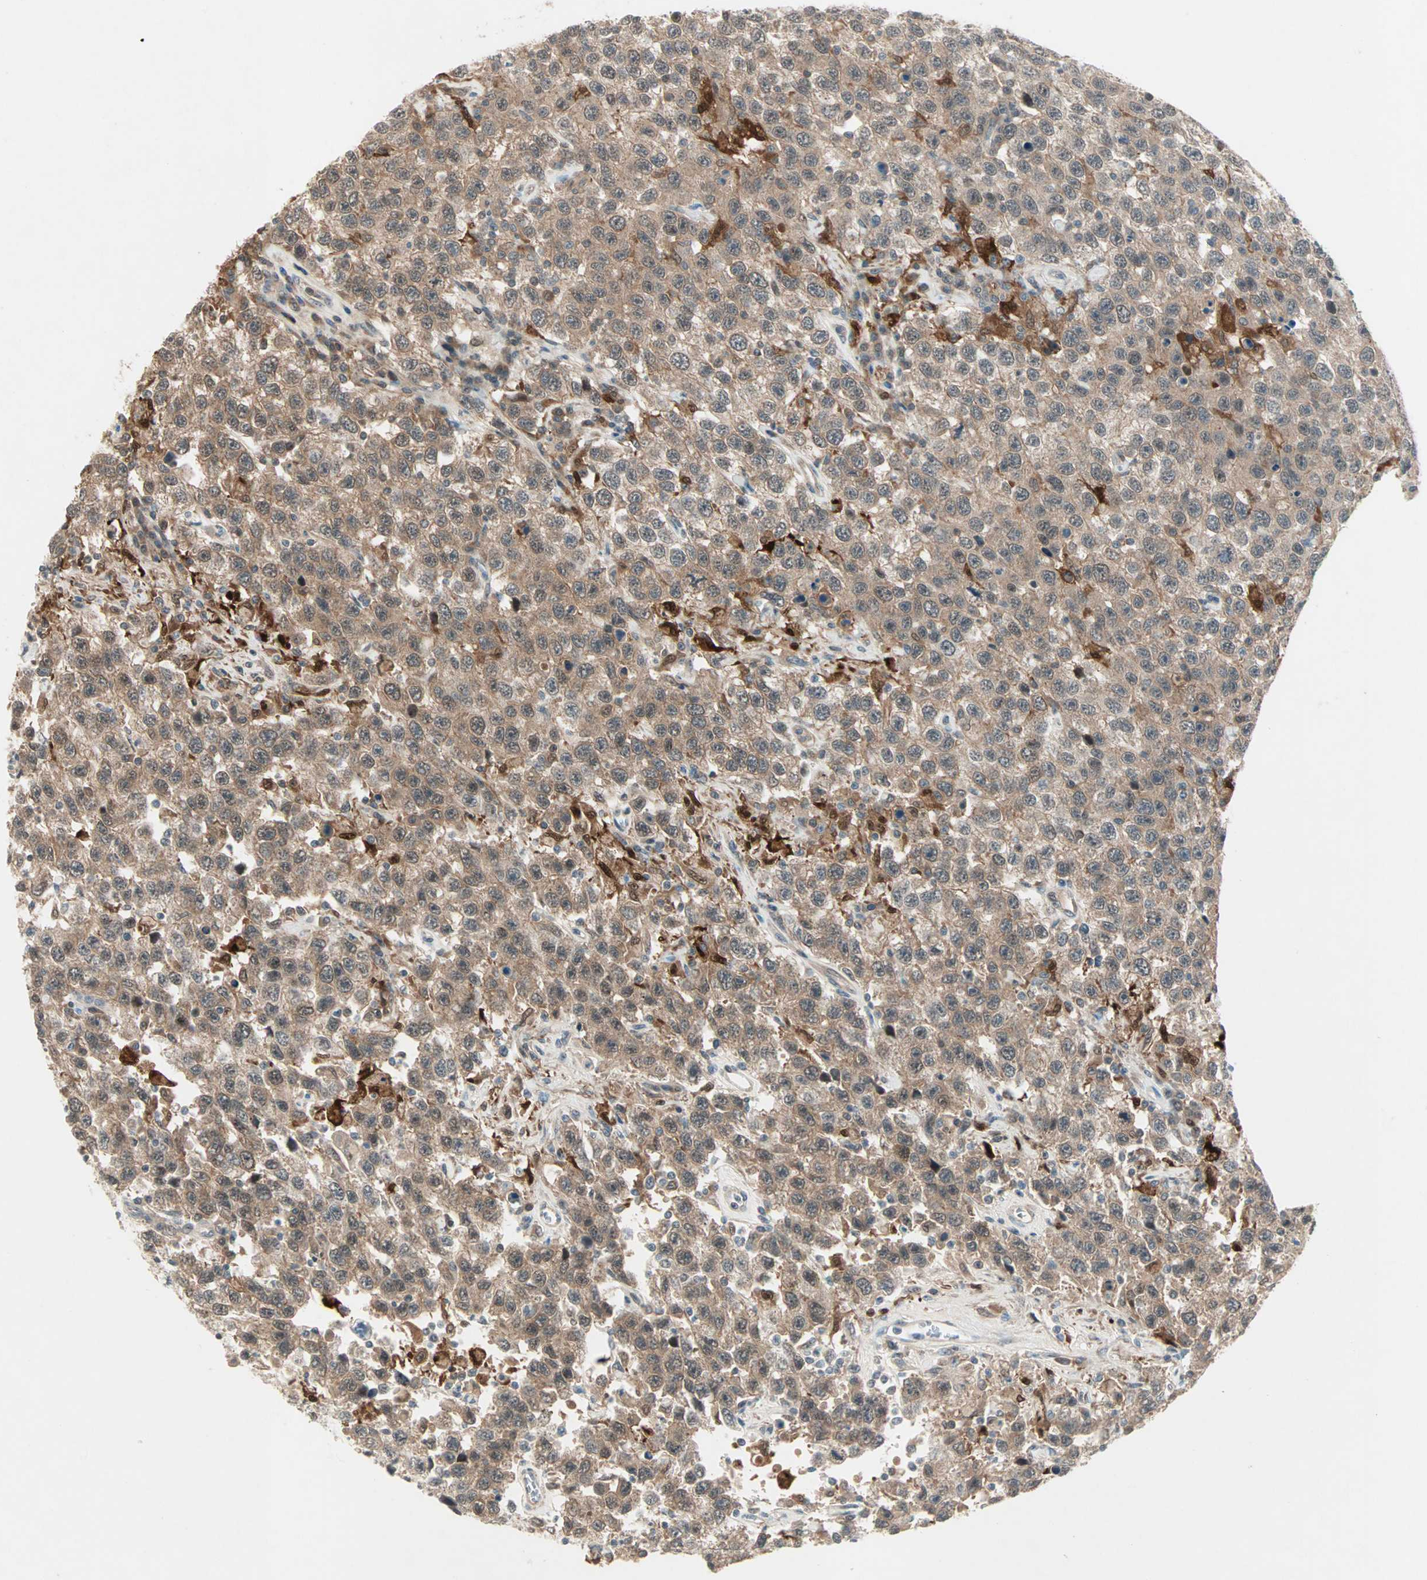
{"staining": {"intensity": "weak", "quantity": ">75%", "location": "cytoplasmic/membranous"}, "tissue": "testis cancer", "cell_type": "Tumor cells", "image_type": "cancer", "snomed": [{"axis": "morphology", "description": "Seminoma, NOS"}, {"axis": "topography", "description": "Testis"}], "caption": "Approximately >75% of tumor cells in testis cancer (seminoma) reveal weak cytoplasmic/membranous protein expression as visualized by brown immunohistochemical staining.", "gene": "RTL6", "patient": {"sex": "male", "age": 41}}